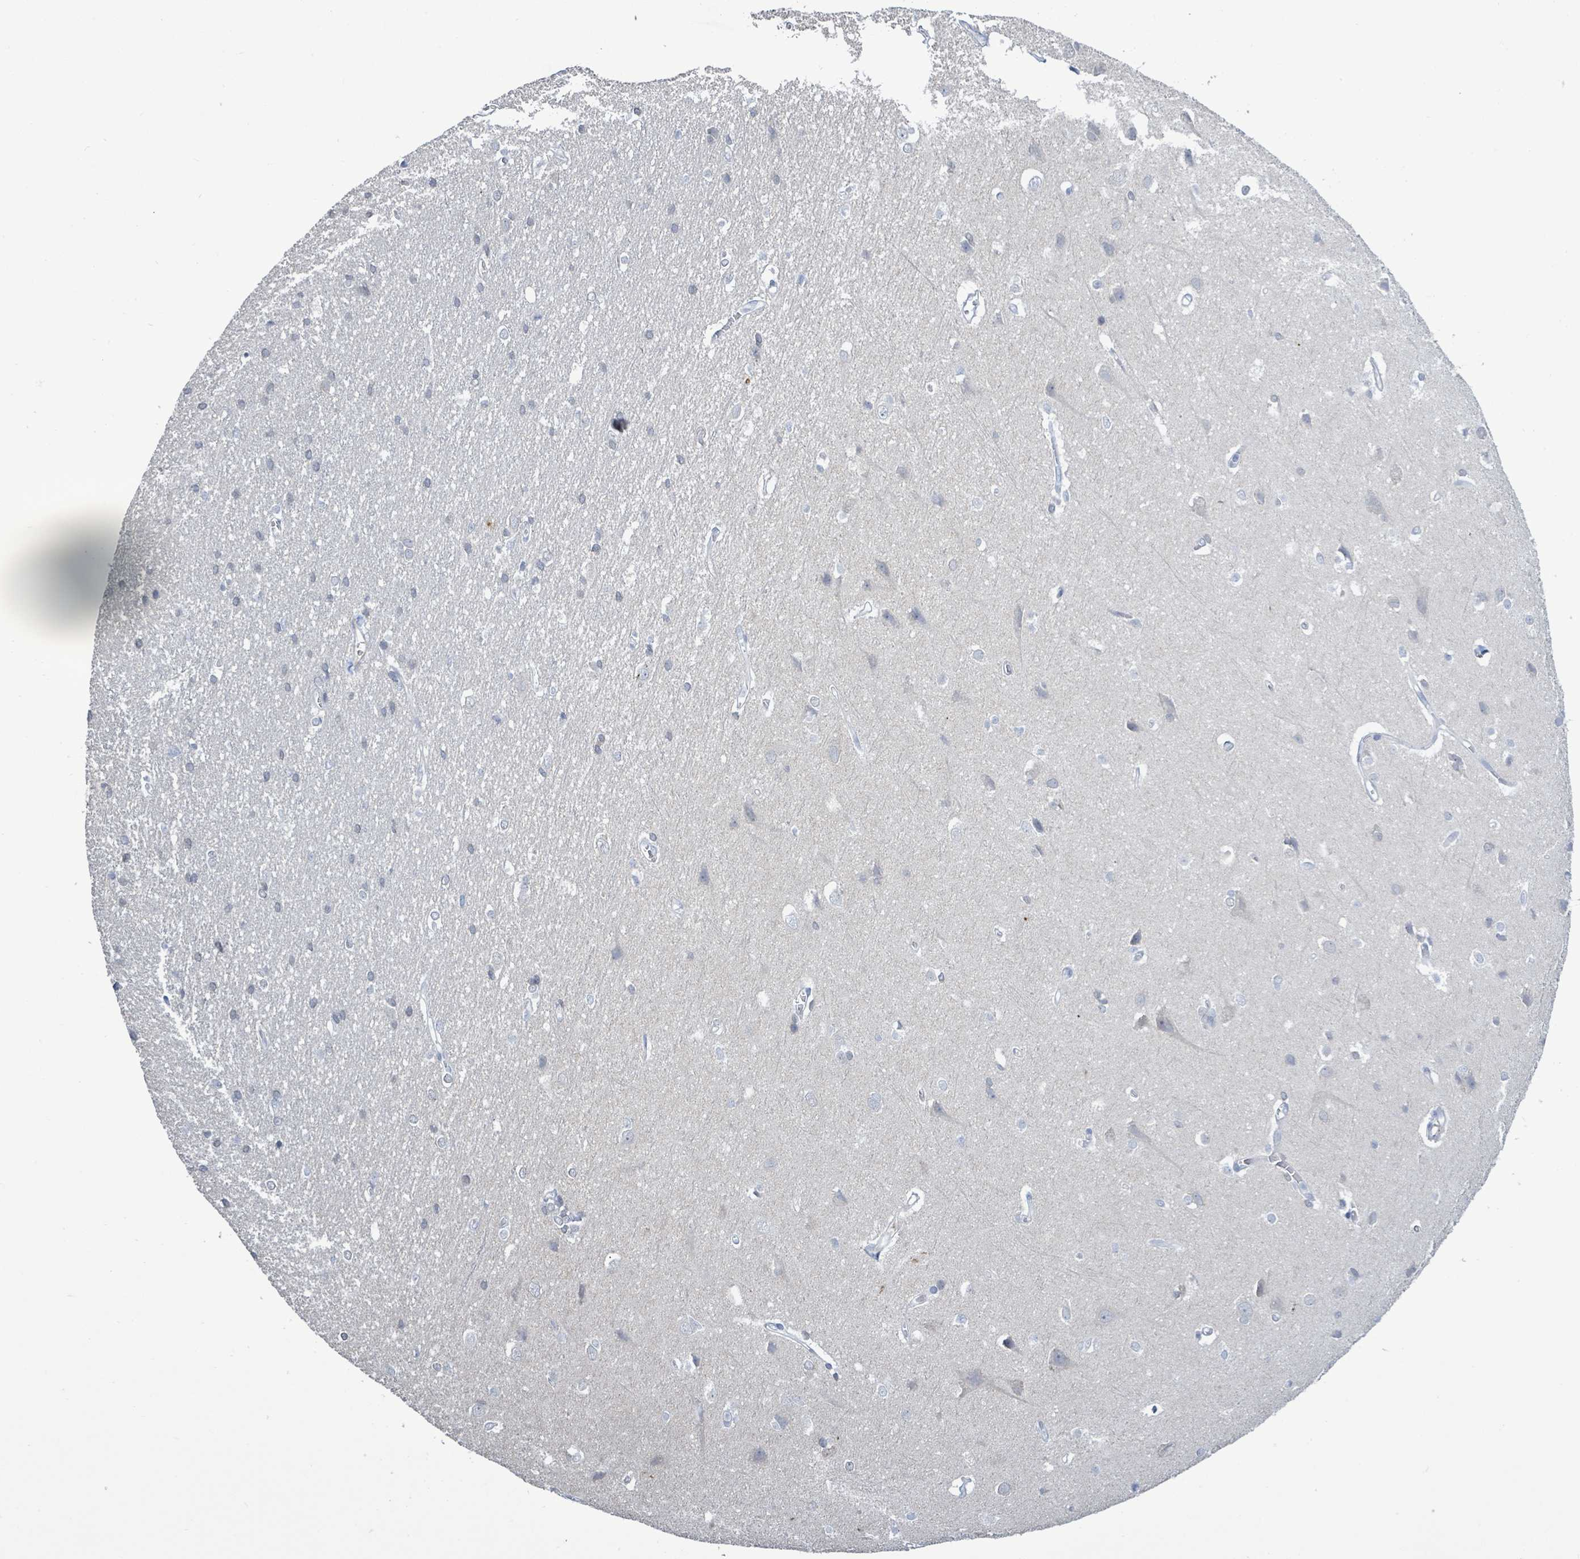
{"staining": {"intensity": "negative", "quantity": "none", "location": "none"}, "tissue": "cerebral cortex", "cell_type": "Endothelial cells", "image_type": "normal", "snomed": [{"axis": "morphology", "description": "Normal tissue, NOS"}, {"axis": "topography", "description": "Cerebral cortex"}], "caption": "DAB immunohistochemical staining of benign human cerebral cortex demonstrates no significant positivity in endothelial cells.", "gene": "DMRTC1B", "patient": {"sex": "male", "age": 37}}